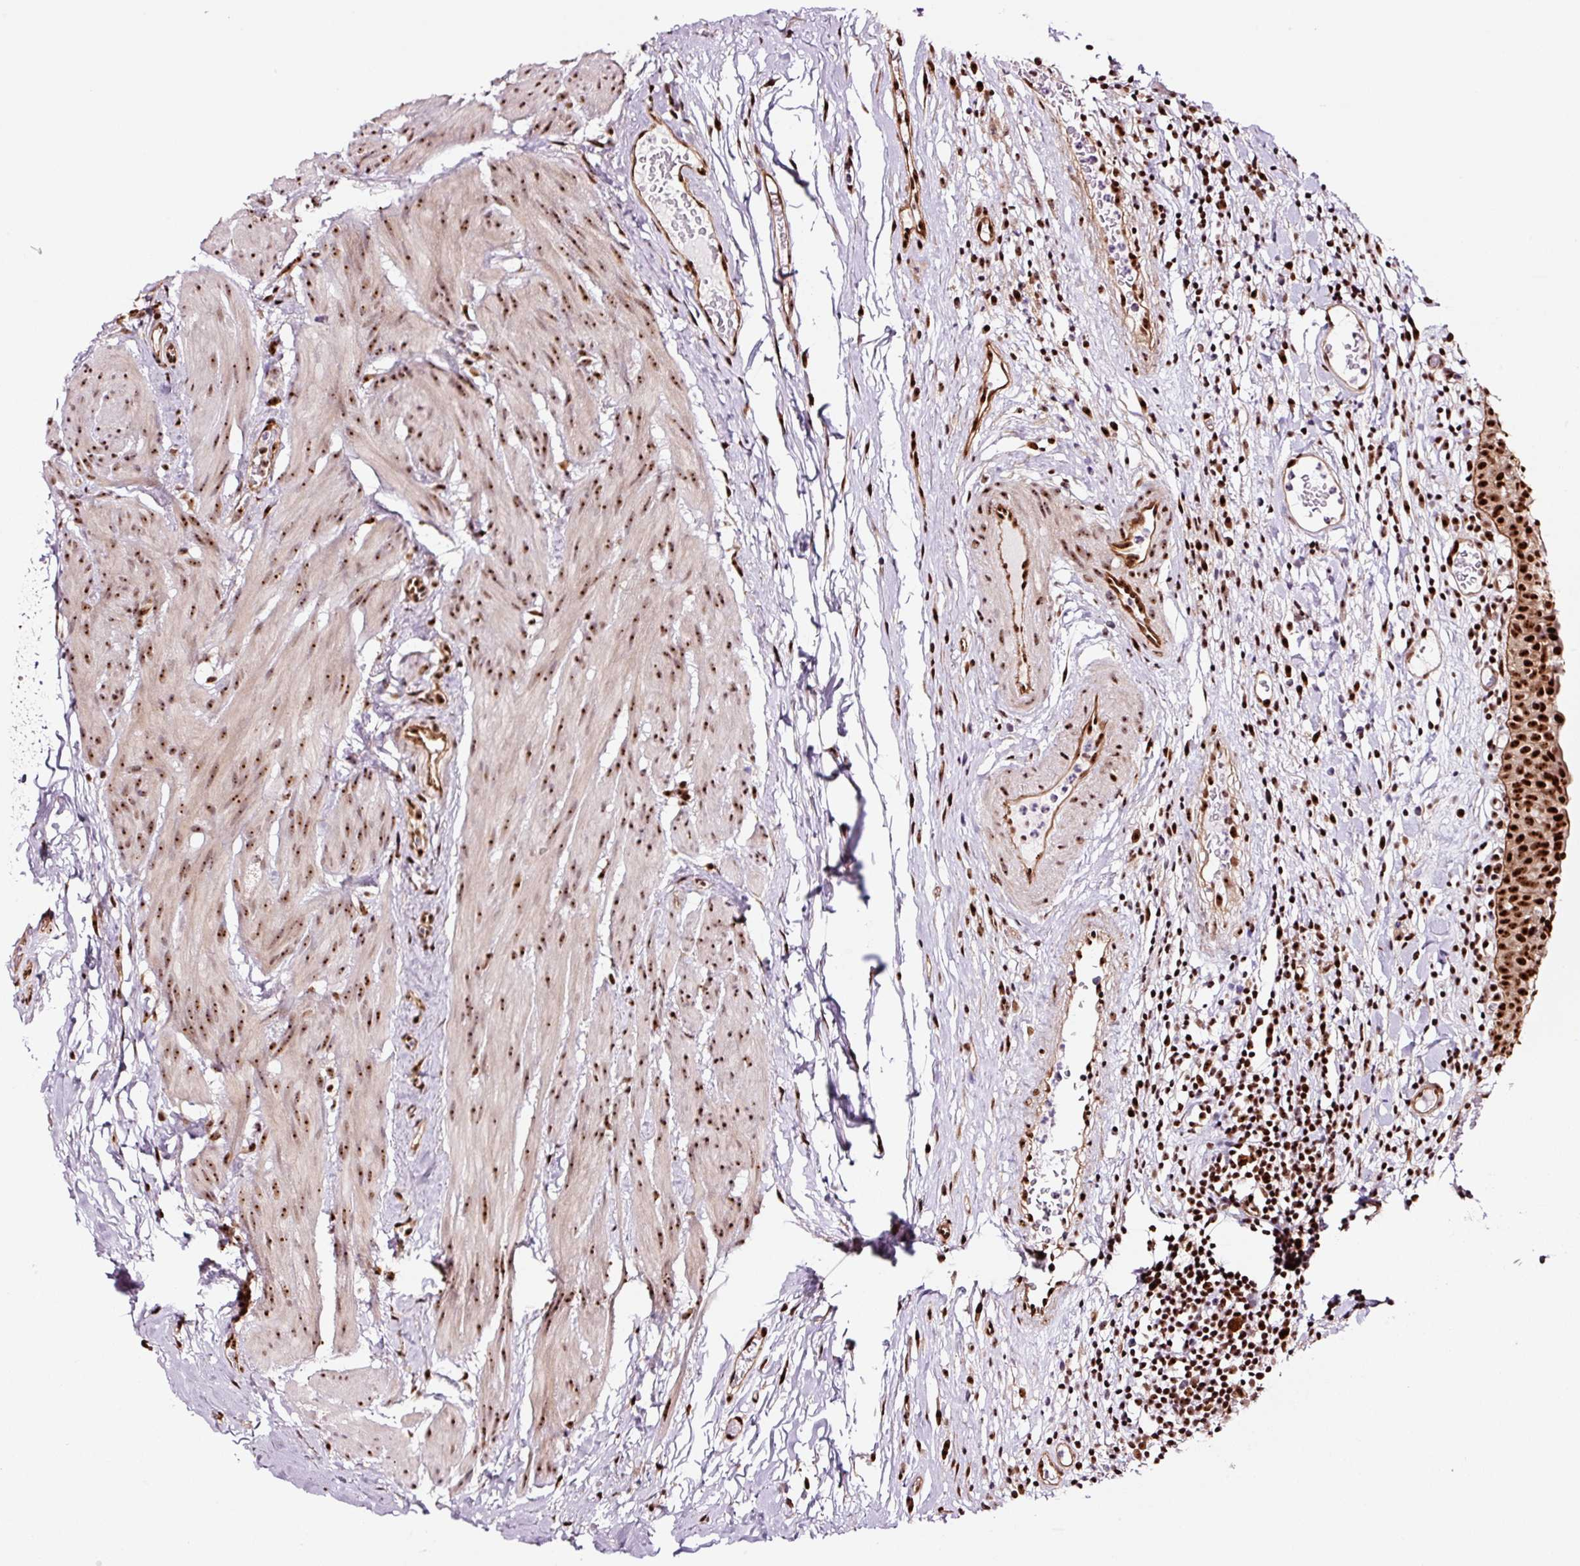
{"staining": {"intensity": "strong", "quantity": ">75%", "location": "nuclear"}, "tissue": "urinary bladder", "cell_type": "Urothelial cells", "image_type": "normal", "snomed": [{"axis": "morphology", "description": "Normal tissue, NOS"}, {"axis": "morphology", "description": "Inflammation, NOS"}, {"axis": "topography", "description": "Urinary bladder"}], "caption": "Urinary bladder stained for a protein (brown) exhibits strong nuclear positive staining in approximately >75% of urothelial cells.", "gene": "GNL3", "patient": {"sex": "male", "age": 57}}